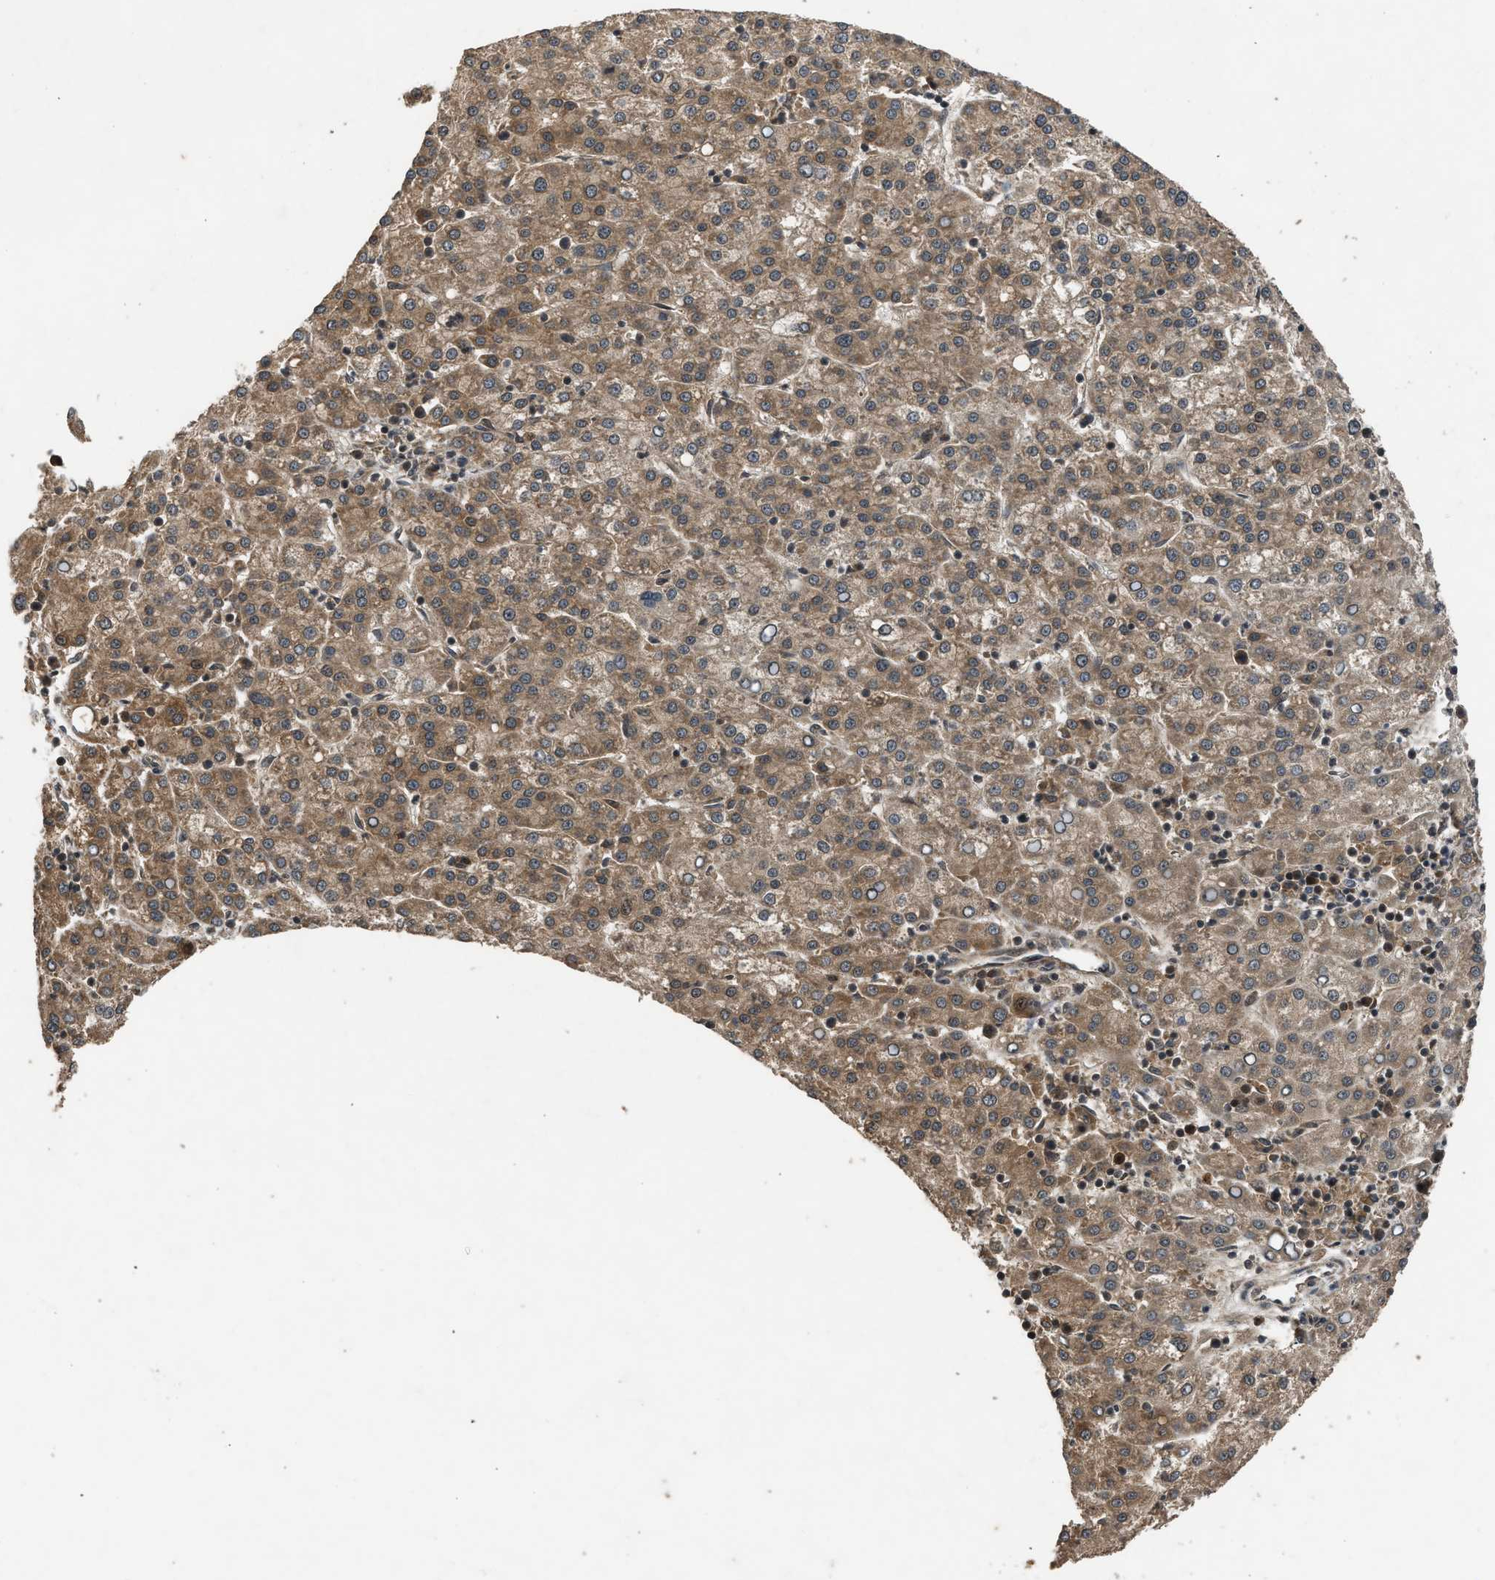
{"staining": {"intensity": "moderate", "quantity": ">75%", "location": "cytoplasmic/membranous"}, "tissue": "liver cancer", "cell_type": "Tumor cells", "image_type": "cancer", "snomed": [{"axis": "morphology", "description": "Carcinoma, Hepatocellular, NOS"}, {"axis": "topography", "description": "Liver"}], "caption": "This photomicrograph exhibits liver cancer (hepatocellular carcinoma) stained with IHC to label a protein in brown. The cytoplasmic/membranous of tumor cells show moderate positivity for the protein. Nuclei are counter-stained blue.", "gene": "TXNL1", "patient": {"sex": "female", "age": 58}}